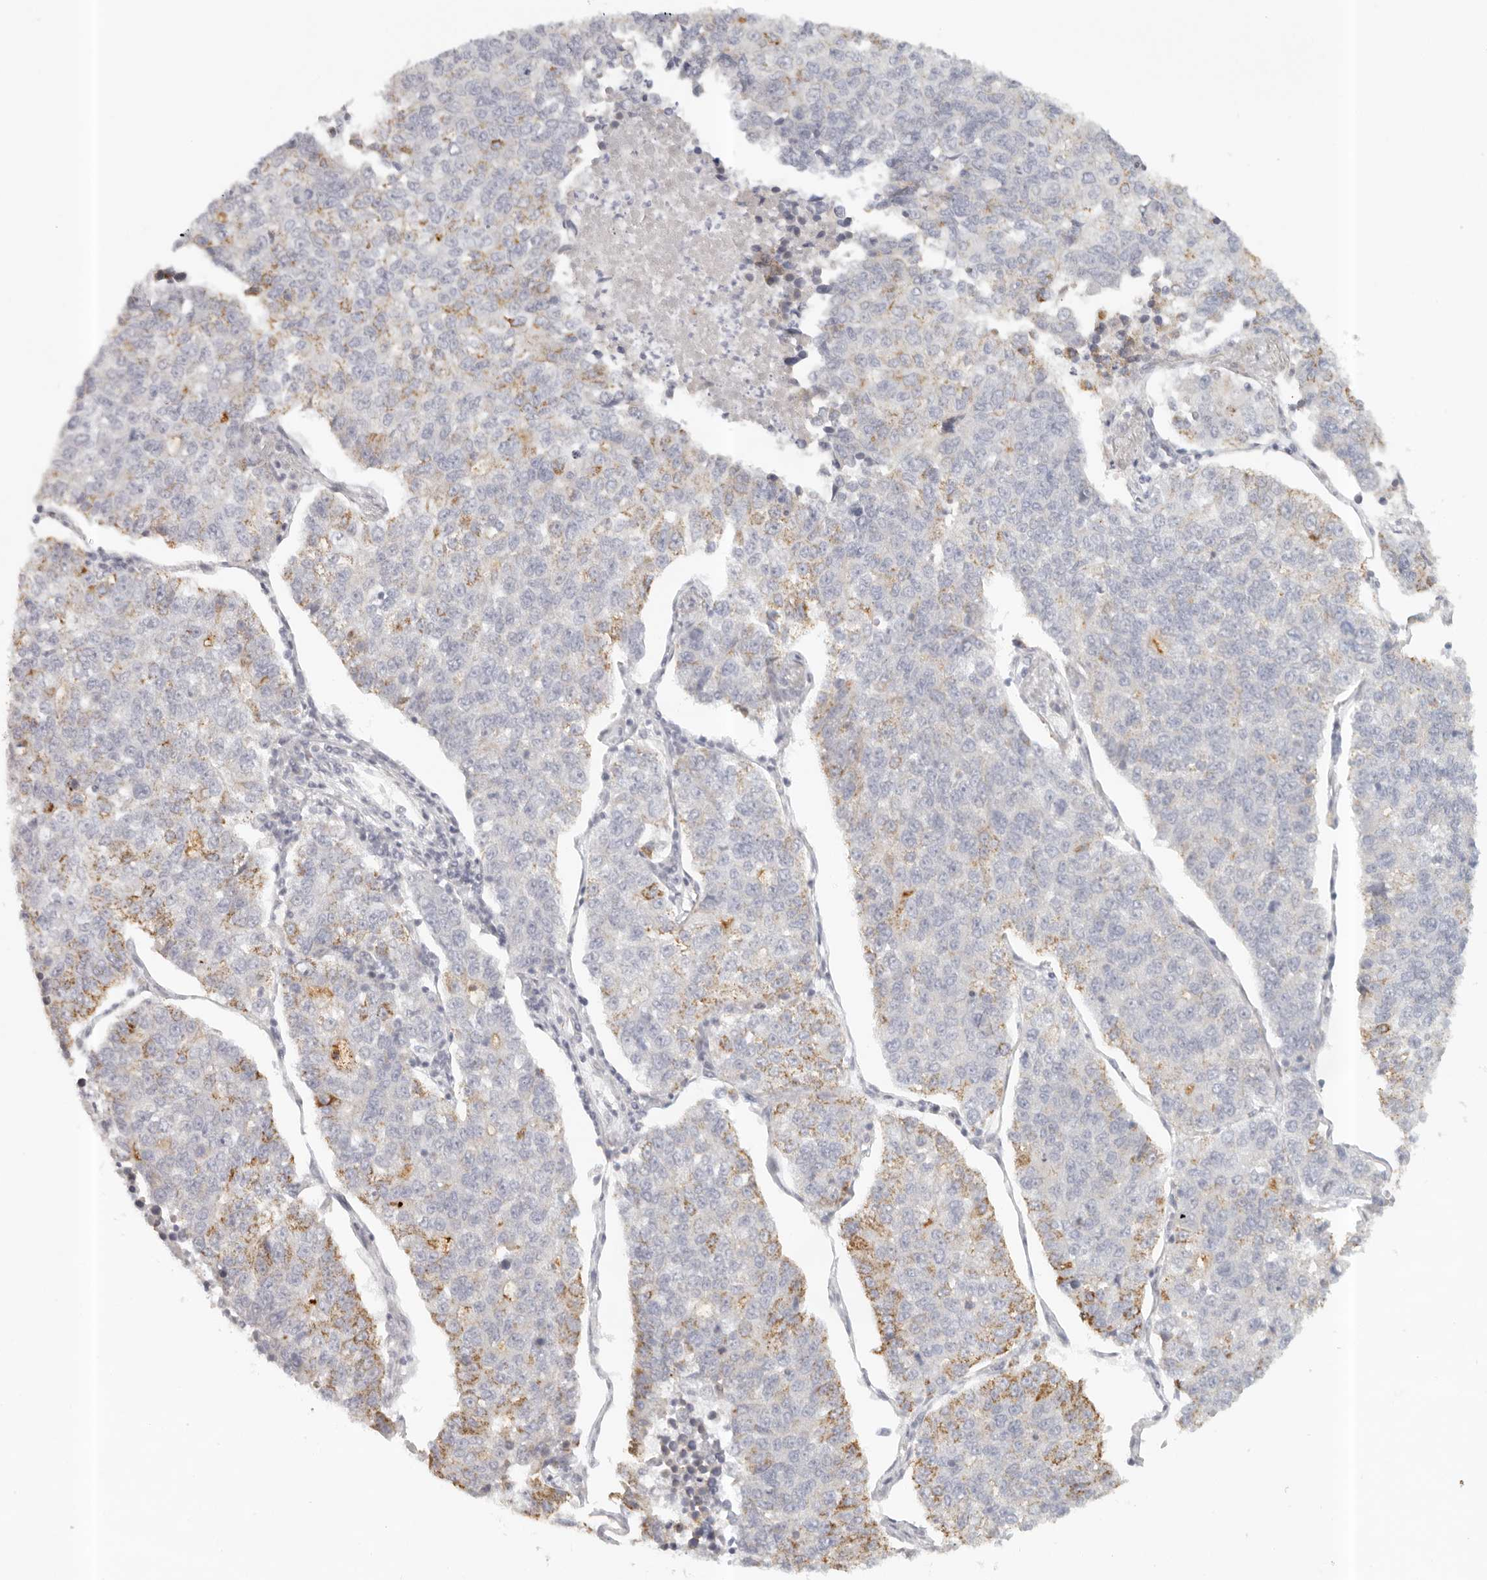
{"staining": {"intensity": "moderate", "quantity": "<25%", "location": "cytoplasmic/membranous"}, "tissue": "lung cancer", "cell_type": "Tumor cells", "image_type": "cancer", "snomed": [{"axis": "morphology", "description": "Adenocarcinoma, NOS"}, {"axis": "topography", "description": "Lung"}], "caption": "Lung adenocarcinoma was stained to show a protein in brown. There is low levels of moderate cytoplasmic/membranous expression in approximately <25% of tumor cells. The protein is stained brown, and the nuclei are stained in blue (DAB (3,3'-diaminobenzidine) IHC with brightfield microscopy, high magnification).", "gene": "KDF1", "patient": {"sex": "male", "age": 49}}